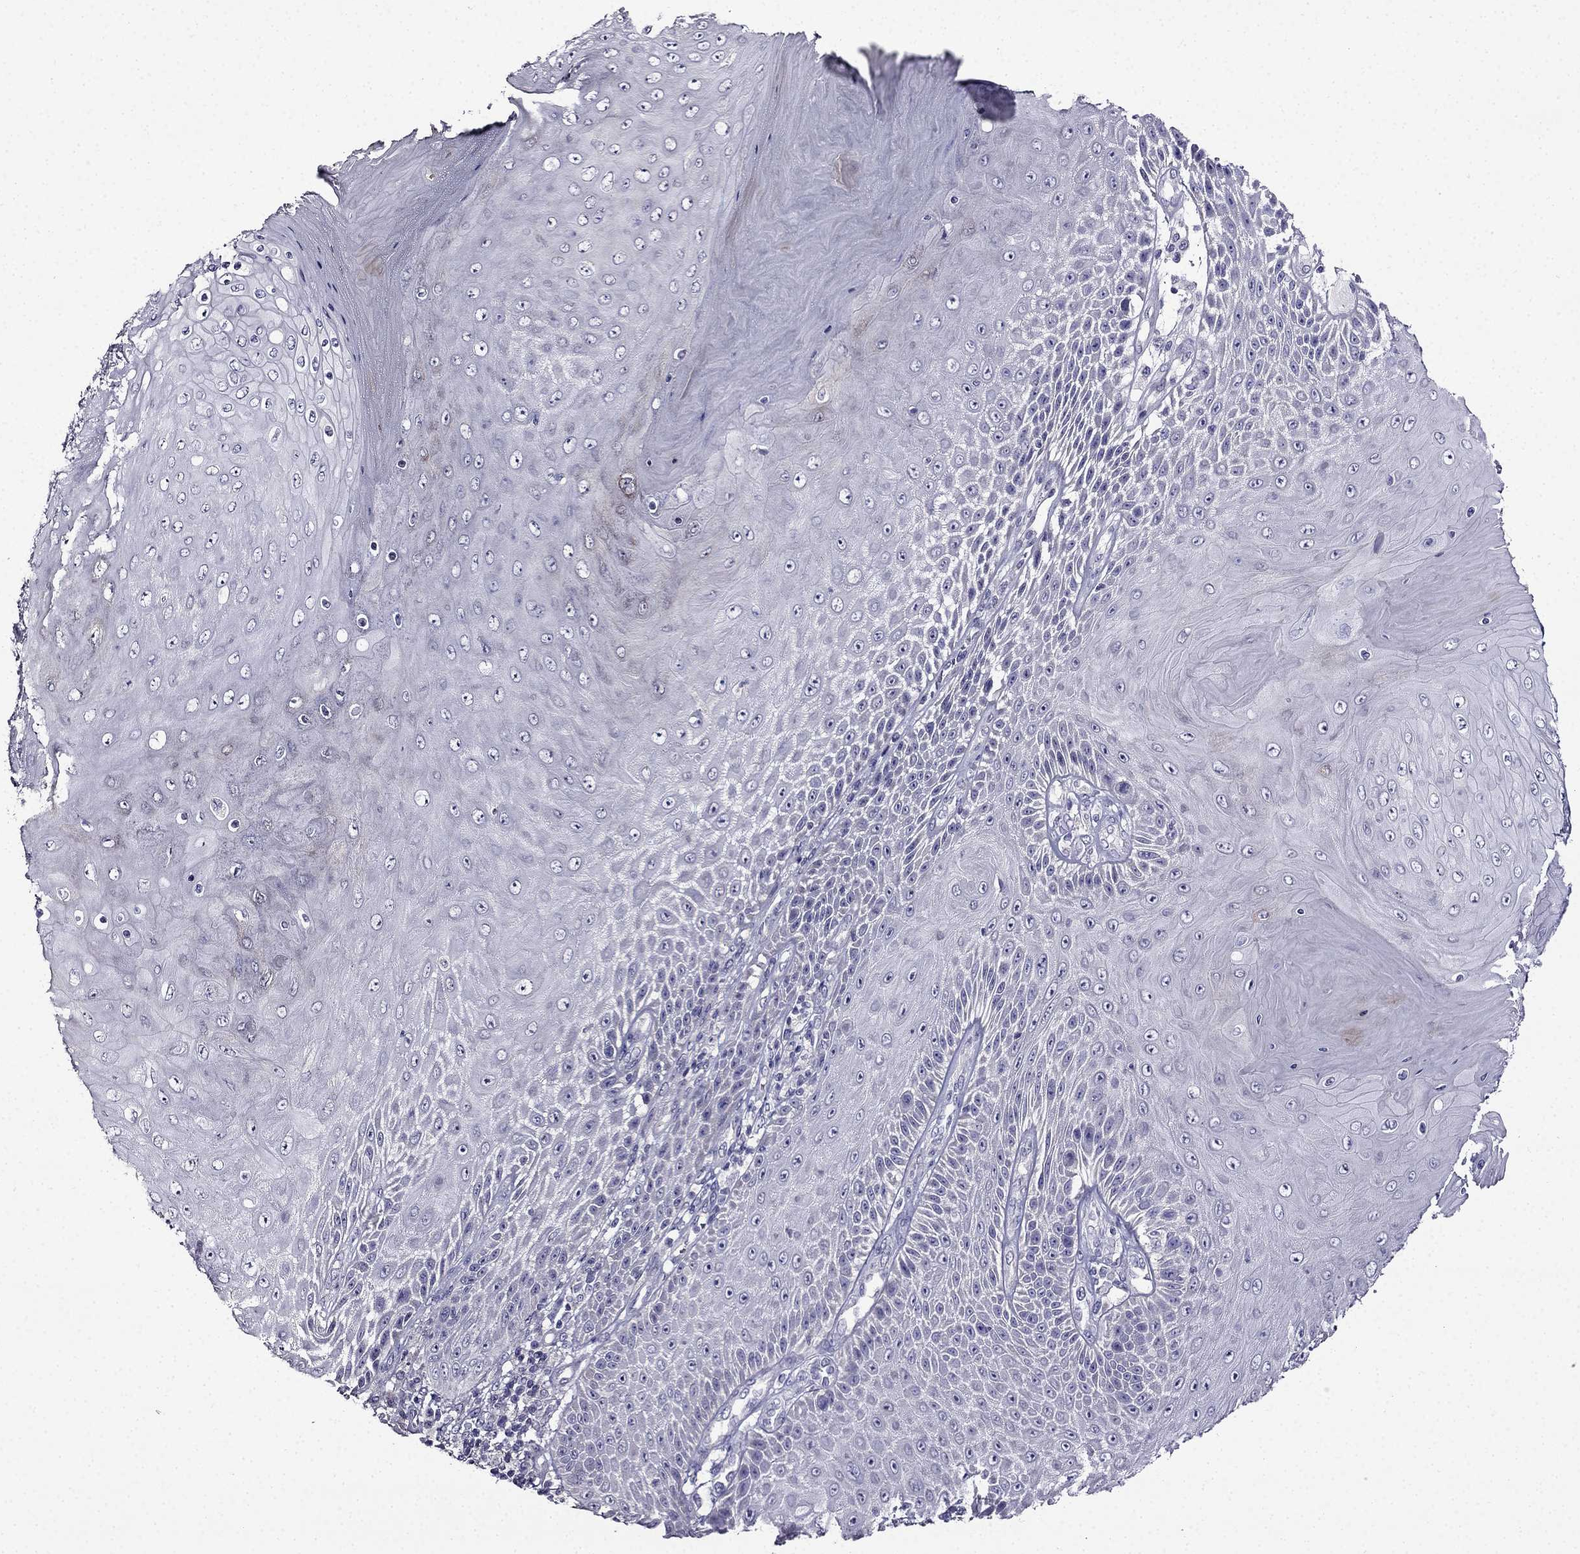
{"staining": {"intensity": "negative", "quantity": "none", "location": "none"}, "tissue": "skin cancer", "cell_type": "Tumor cells", "image_type": "cancer", "snomed": [{"axis": "morphology", "description": "Squamous cell carcinoma, NOS"}, {"axis": "topography", "description": "Skin"}], "caption": "Immunohistochemistry of squamous cell carcinoma (skin) exhibits no expression in tumor cells.", "gene": "TMEM266", "patient": {"sex": "male", "age": 62}}